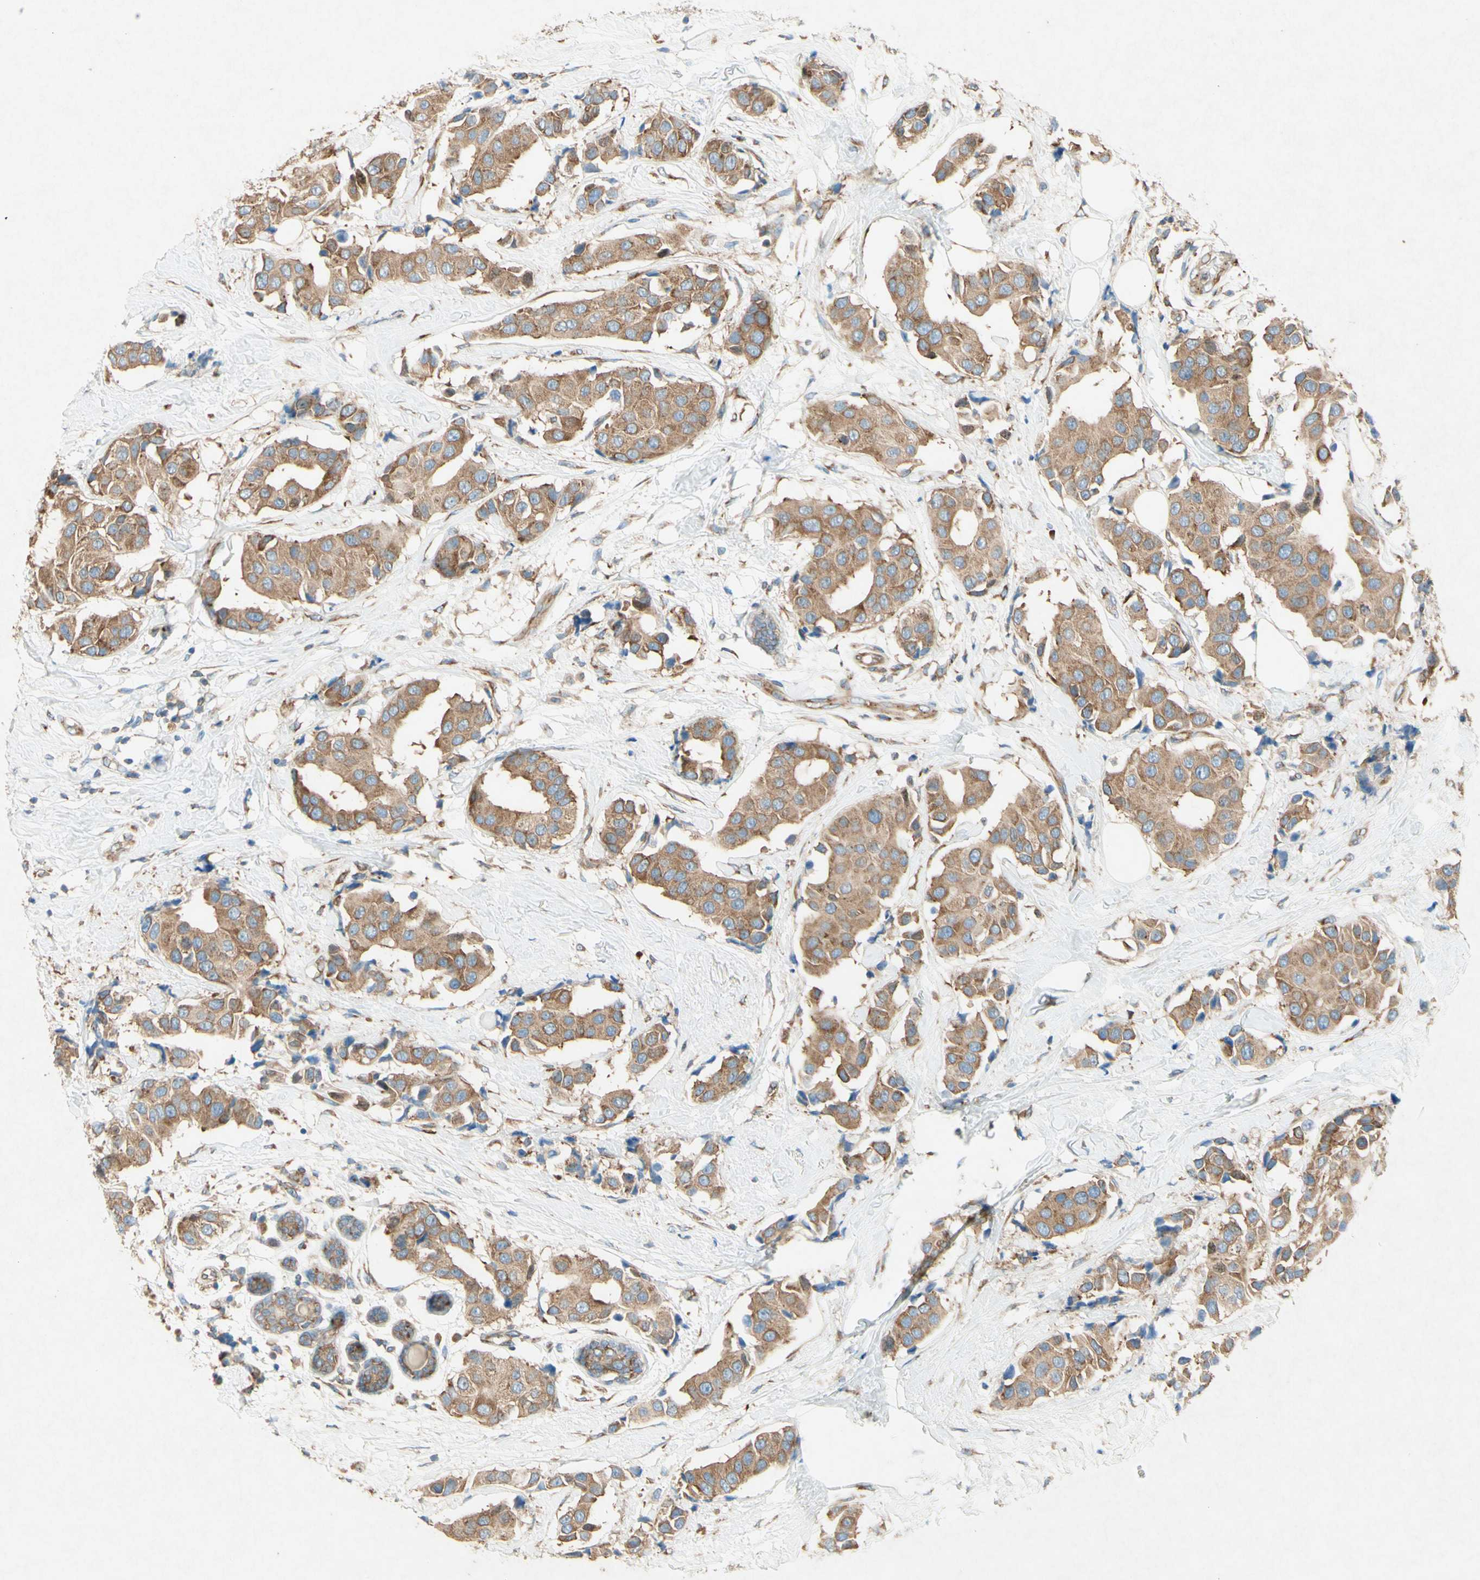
{"staining": {"intensity": "moderate", "quantity": ">75%", "location": "cytoplasmic/membranous"}, "tissue": "breast cancer", "cell_type": "Tumor cells", "image_type": "cancer", "snomed": [{"axis": "morphology", "description": "Normal tissue, NOS"}, {"axis": "morphology", "description": "Duct carcinoma"}, {"axis": "topography", "description": "Breast"}], "caption": "A brown stain shows moderate cytoplasmic/membranous expression of a protein in invasive ductal carcinoma (breast) tumor cells.", "gene": "PABPC1", "patient": {"sex": "female", "age": 39}}